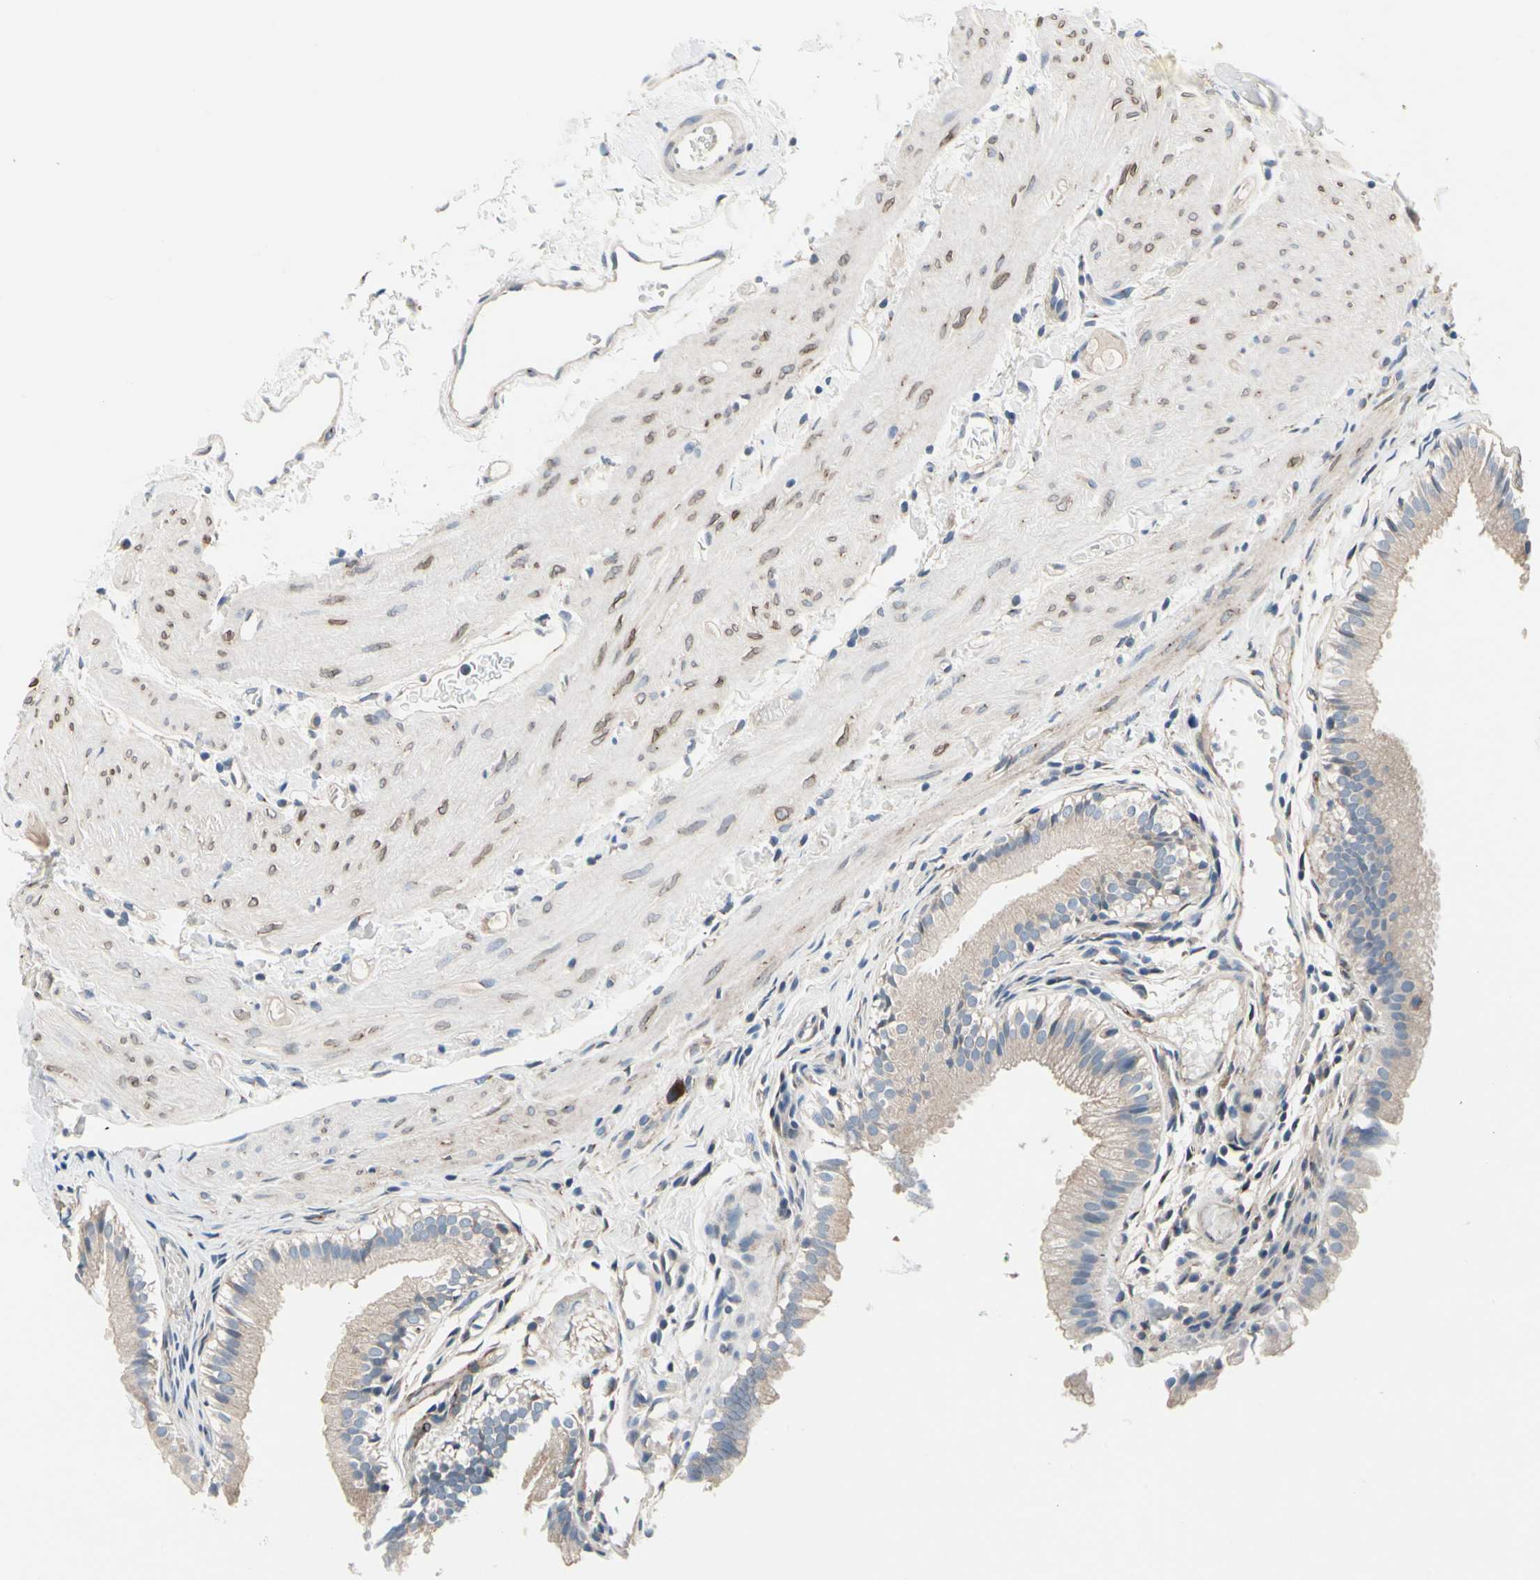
{"staining": {"intensity": "negative", "quantity": "none", "location": "none"}, "tissue": "gallbladder", "cell_type": "Glandular cells", "image_type": "normal", "snomed": [{"axis": "morphology", "description": "Normal tissue, NOS"}, {"axis": "topography", "description": "Gallbladder"}], "caption": "Immunohistochemistry of benign human gallbladder displays no staining in glandular cells.", "gene": "PRKAR2B", "patient": {"sex": "female", "age": 26}}